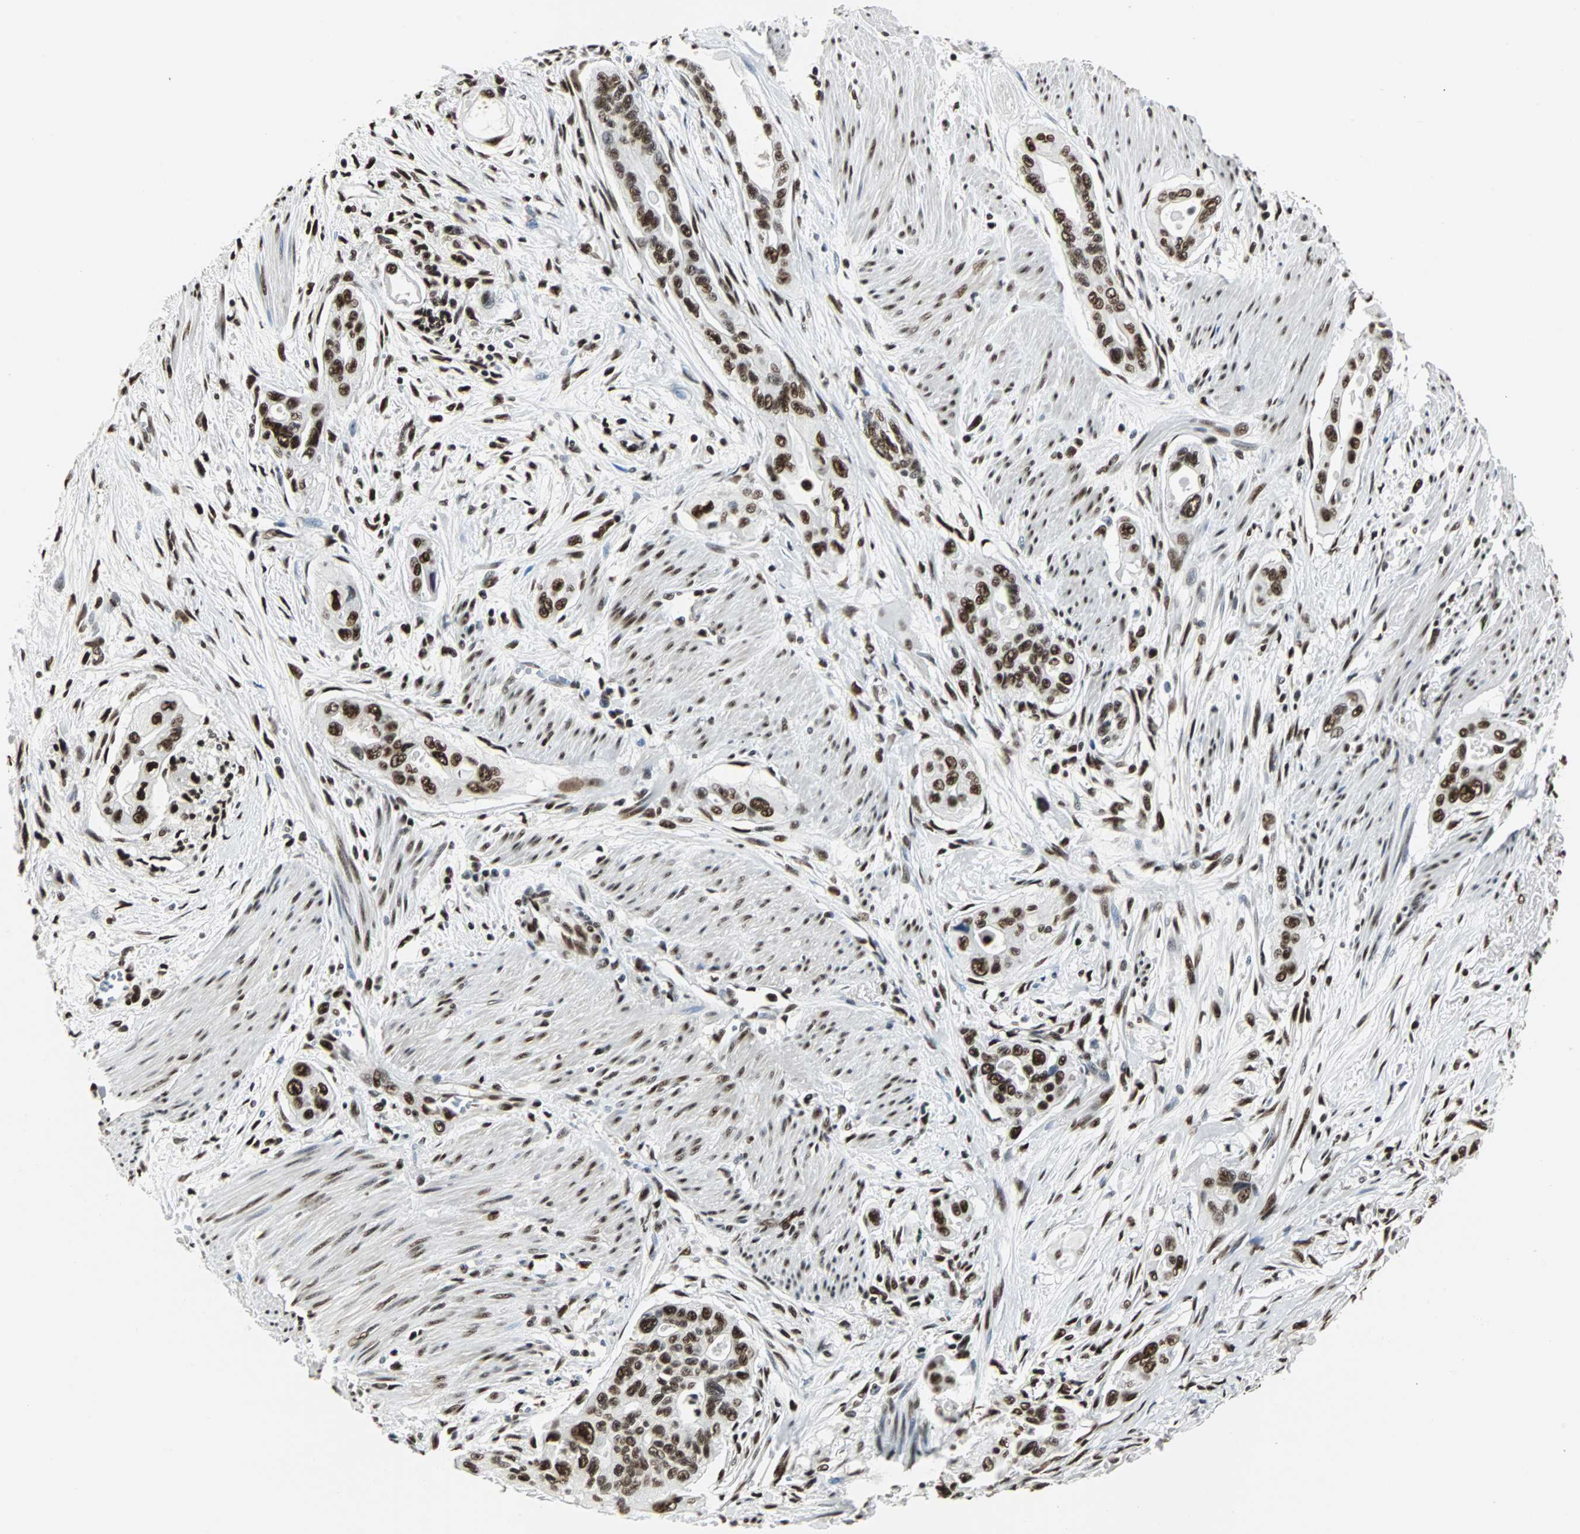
{"staining": {"intensity": "strong", "quantity": ">75%", "location": "nuclear"}, "tissue": "pancreatic cancer", "cell_type": "Tumor cells", "image_type": "cancer", "snomed": [{"axis": "morphology", "description": "Adenocarcinoma, NOS"}, {"axis": "topography", "description": "Pancreas"}], "caption": "This image displays IHC staining of adenocarcinoma (pancreatic), with high strong nuclear staining in approximately >75% of tumor cells.", "gene": "XRCC4", "patient": {"sex": "male", "age": 77}}